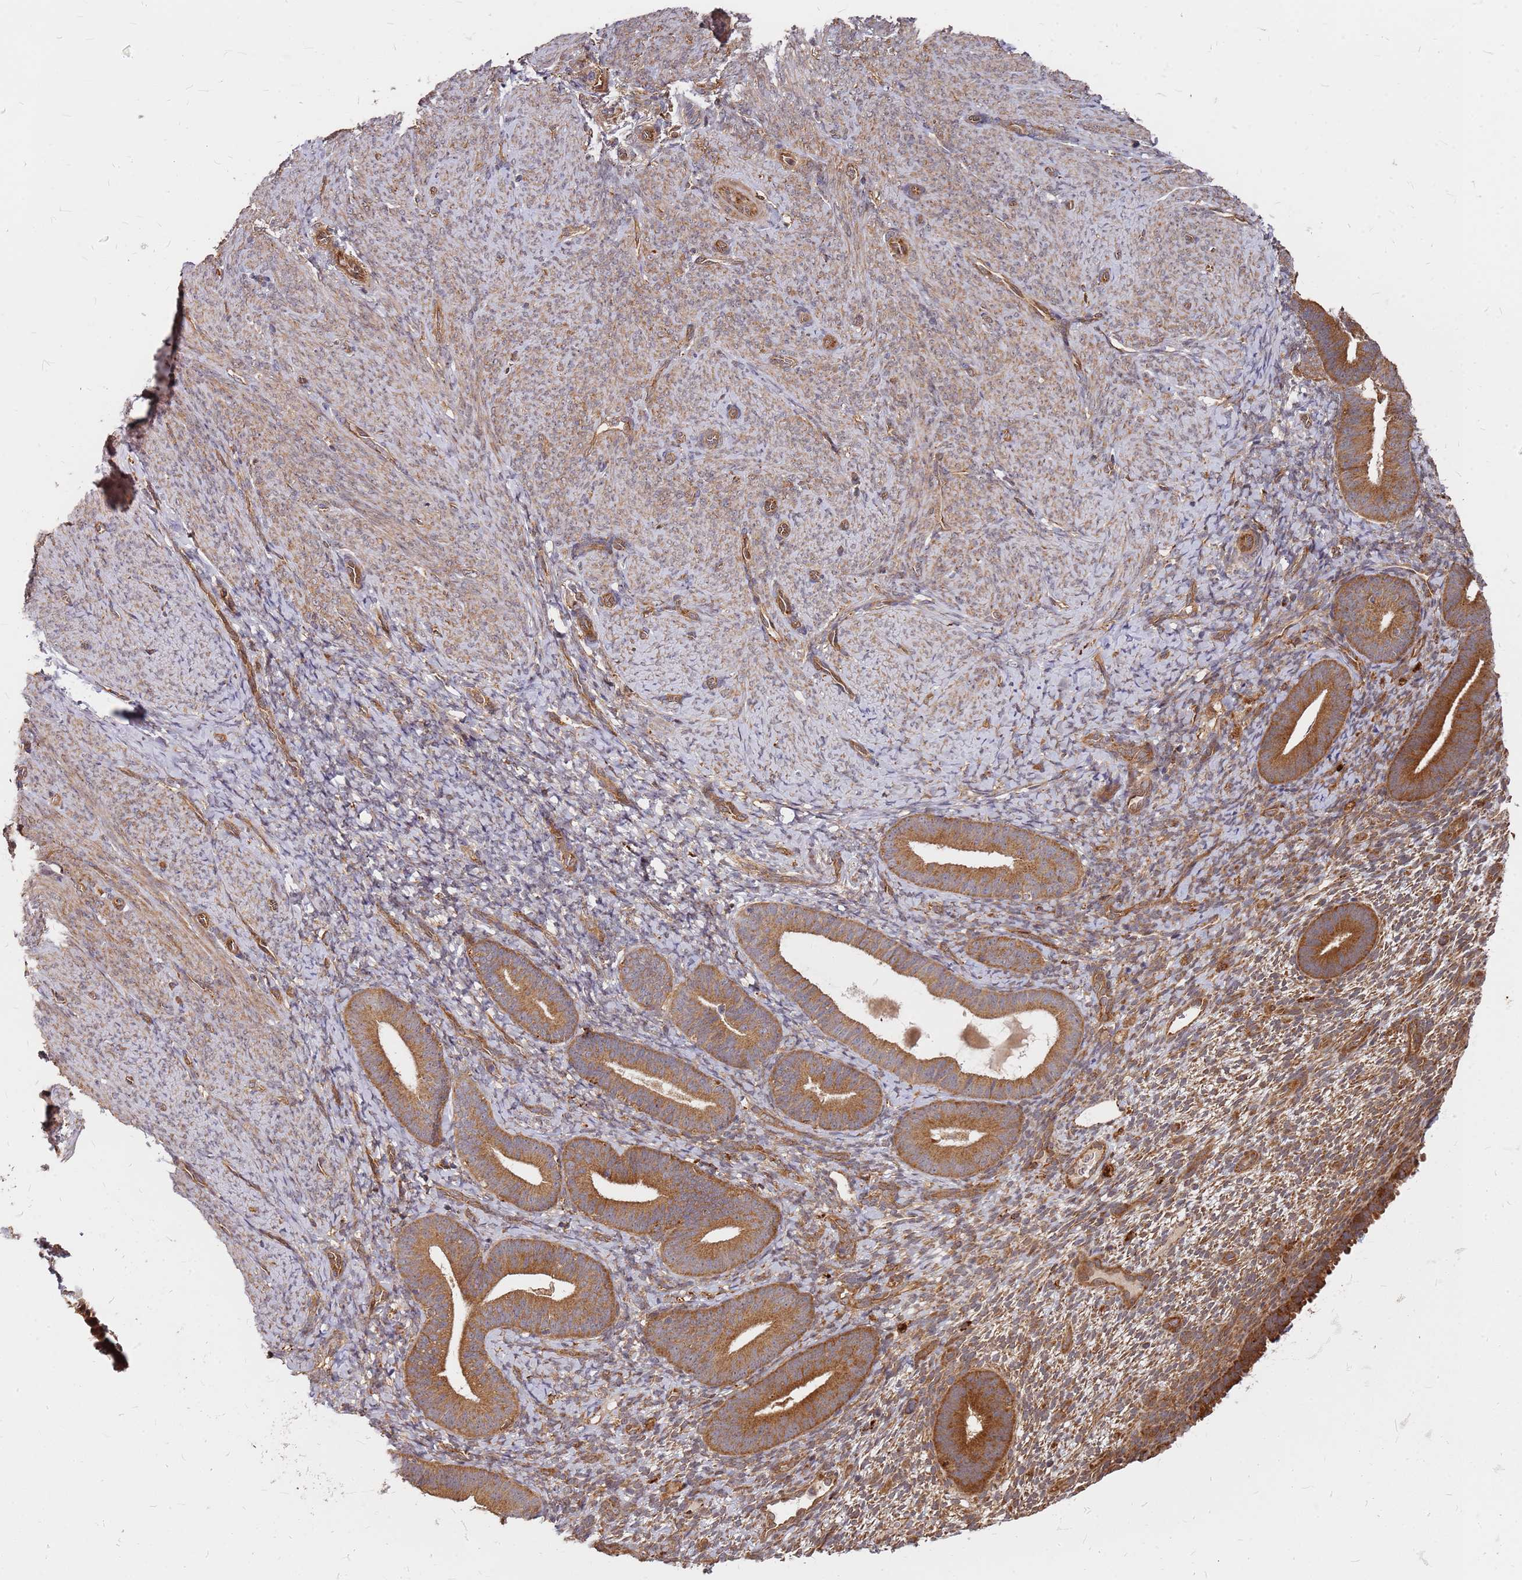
{"staining": {"intensity": "moderate", "quantity": ">75%", "location": "cytoplasmic/membranous"}, "tissue": "endometrium", "cell_type": "Cells in endometrial stroma", "image_type": "normal", "snomed": [{"axis": "morphology", "description": "Normal tissue, NOS"}, {"axis": "topography", "description": "Endometrium"}], "caption": "Protein expression analysis of unremarkable endometrium shows moderate cytoplasmic/membranous expression in approximately >75% of cells in endometrial stroma.", "gene": "TRABD", "patient": {"sex": "female", "age": 65}}